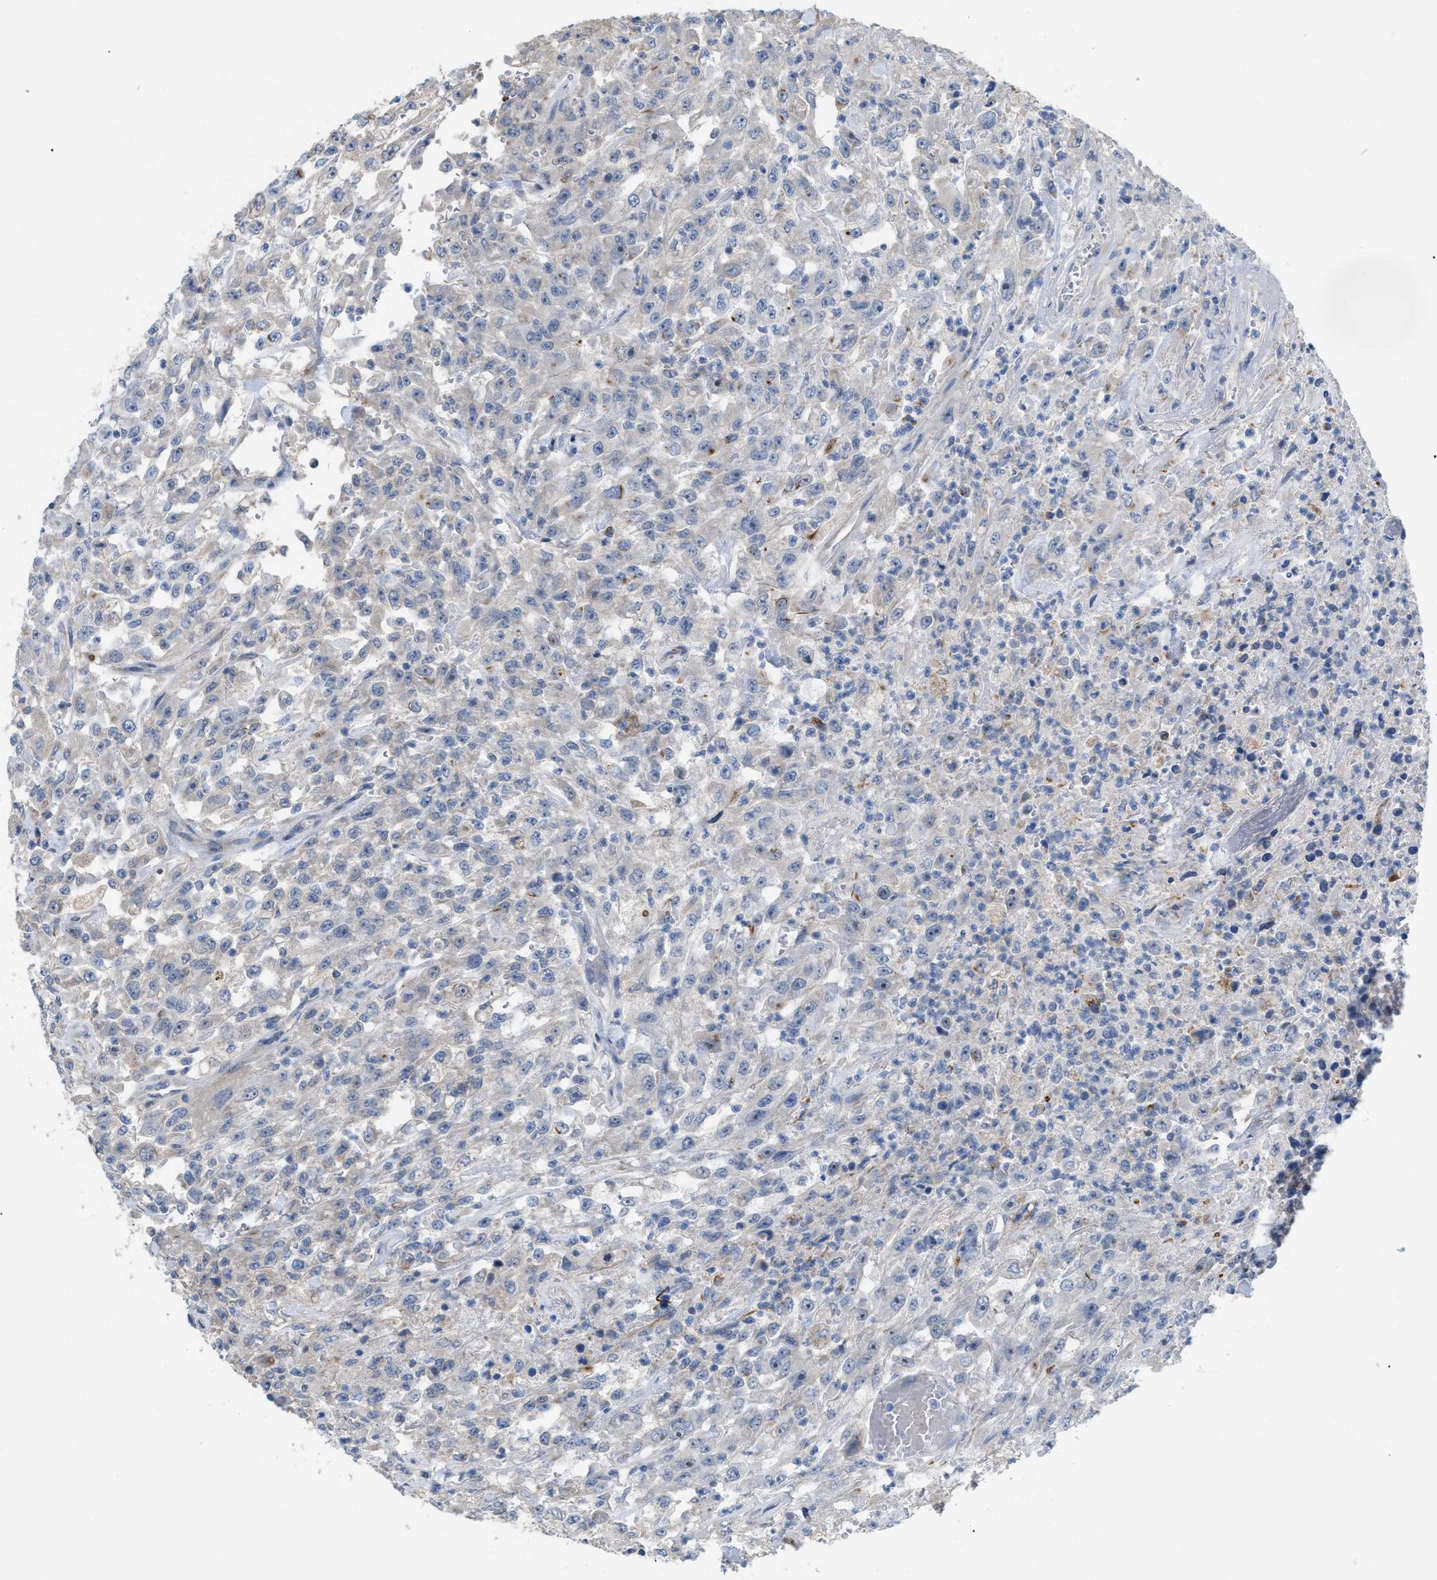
{"staining": {"intensity": "negative", "quantity": "none", "location": "none"}, "tissue": "urothelial cancer", "cell_type": "Tumor cells", "image_type": "cancer", "snomed": [{"axis": "morphology", "description": "Urothelial carcinoma, High grade"}, {"axis": "topography", "description": "Urinary bladder"}], "caption": "A high-resolution micrograph shows IHC staining of high-grade urothelial carcinoma, which reveals no significant staining in tumor cells. Nuclei are stained in blue.", "gene": "DHX58", "patient": {"sex": "male", "age": 46}}